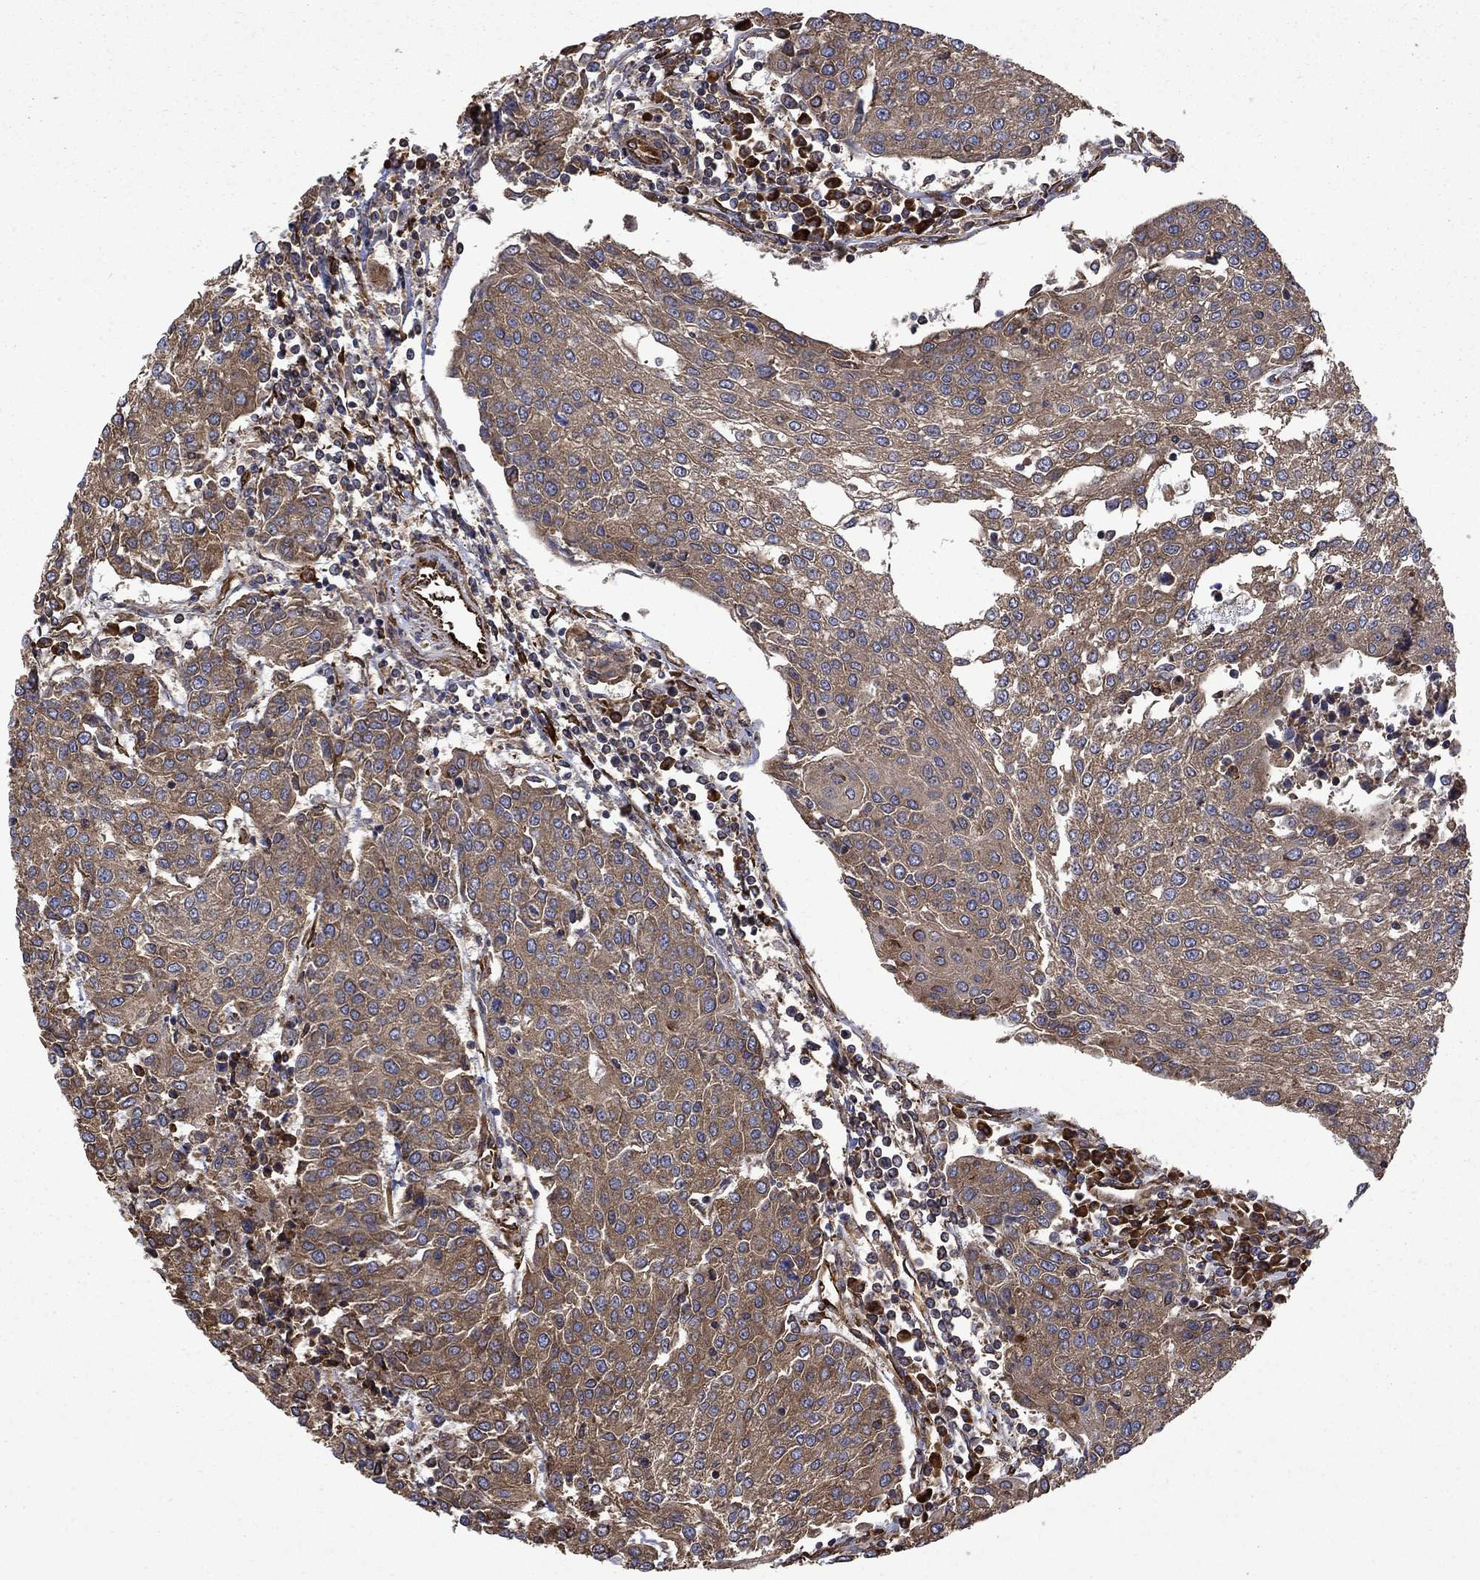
{"staining": {"intensity": "moderate", "quantity": ">75%", "location": "cytoplasmic/membranous"}, "tissue": "urothelial cancer", "cell_type": "Tumor cells", "image_type": "cancer", "snomed": [{"axis": "morphology", "description": "Urothelial carcinoma, High grade"}, {"axis": "topography", "description": "Urinary bladder"}], "caption": "Human urothelial carcinoma (high-grade) stained with a brown dye shows moderate cytoplasmic/membranous positive positivity in approximately >75% of tumor cells.", "gene": "CUTC", "patient": {"sex": "female", "age": 85}}